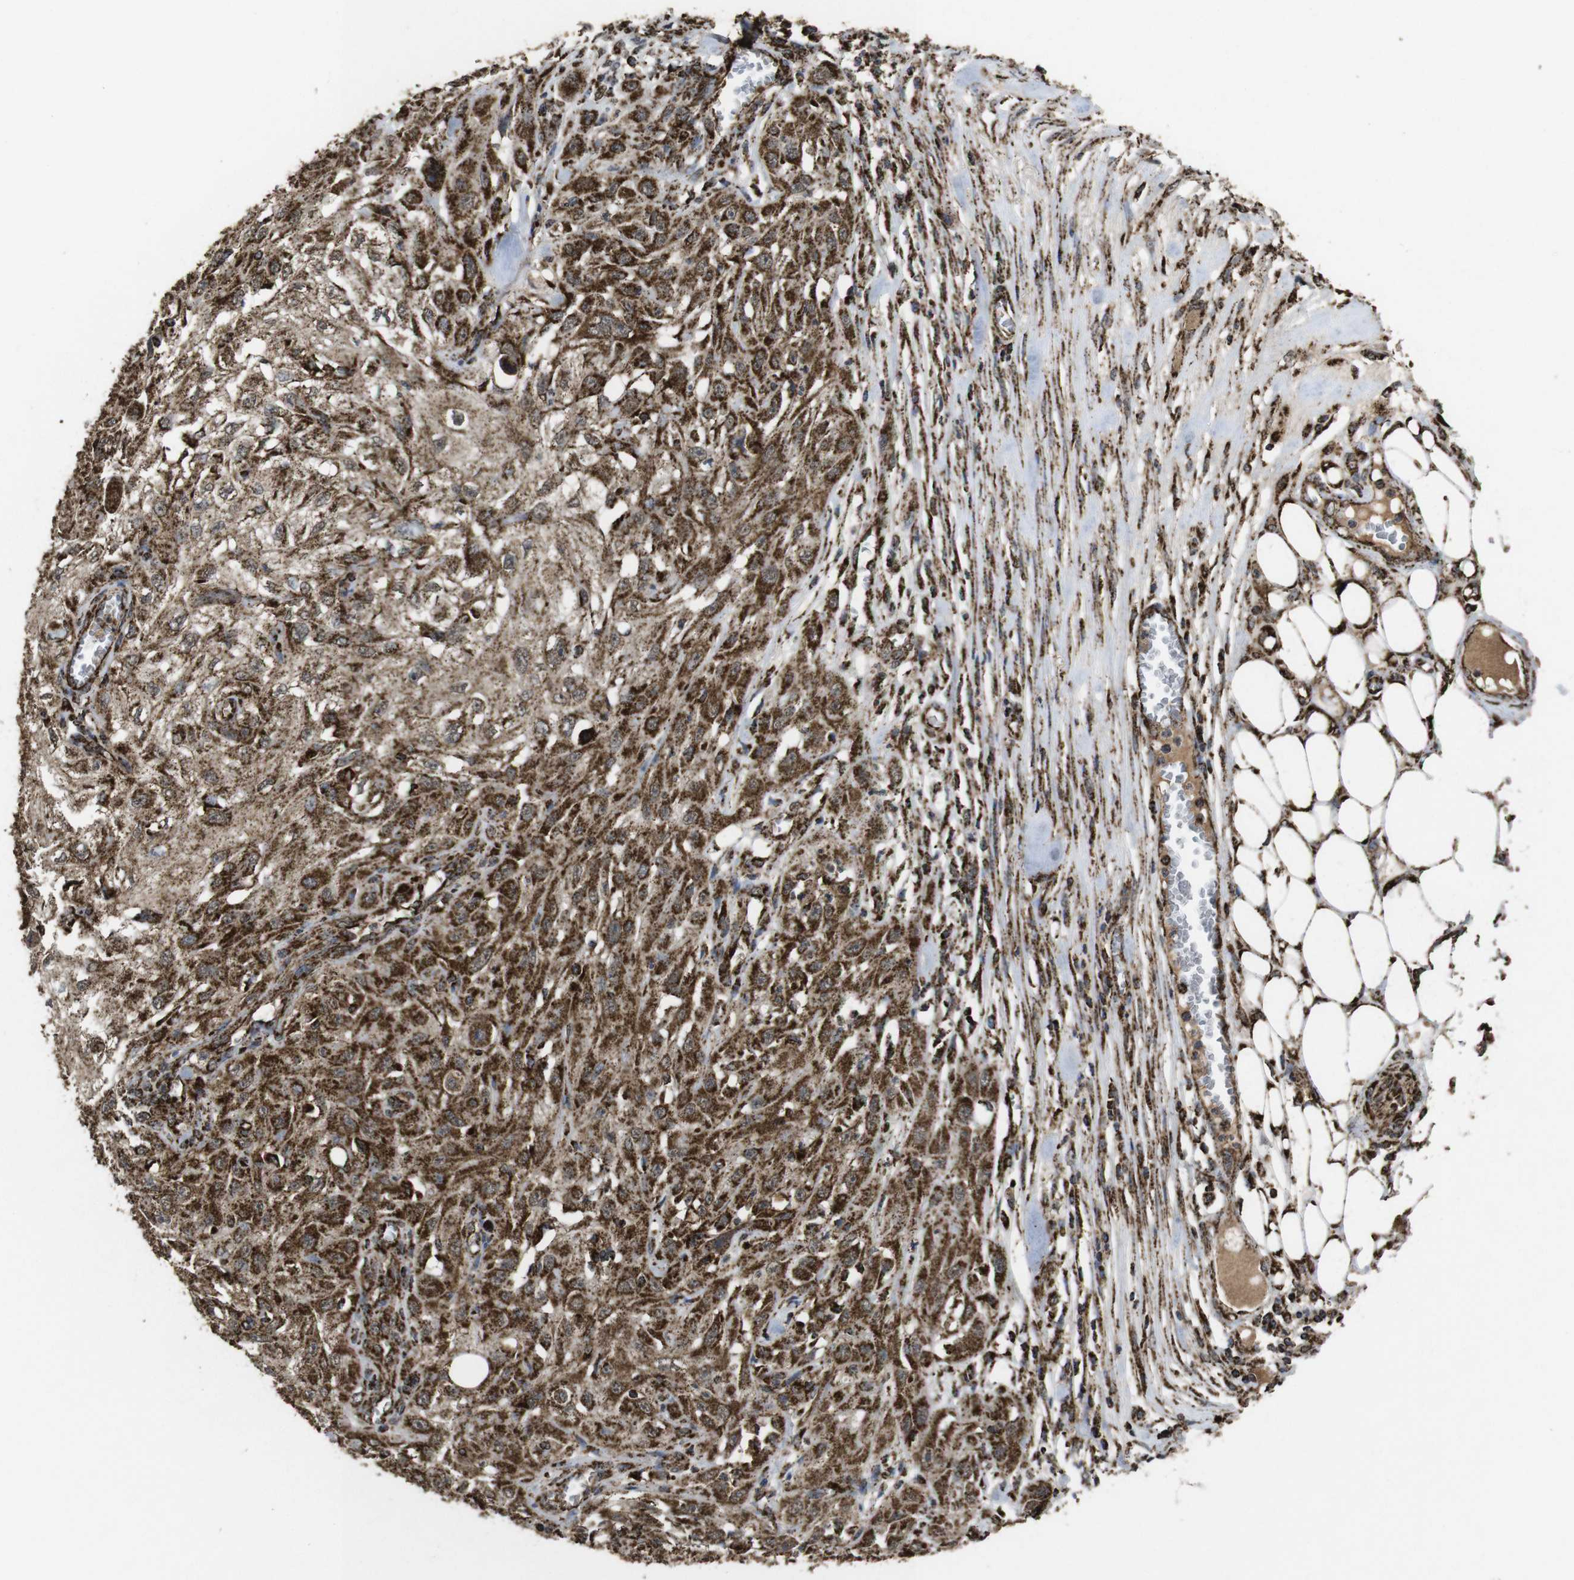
{"staining": {"intensity": "strong", "quantity": ">75%", "location": "cytoplasmic/membranous"}, "tissue": "skin cancer", "cell_type": "Tumor cells", "image_type": "cancer", "snomed": [{"axis": "morphology", "description": "Squamous cell carcinoma, NOS"}, {"axis": "morphology", "description": "Squamous cell carcinoma, metastatic, NOS"}, {"axis": "topography", "description": "Skin"}, {"axis": "topography", "description": "Lymph node"}], "caption": "A micrograph showing strong cytoplasmic/membranous expression in about >75% of tumor cells in squamous cell carcinoma (skin), as visualized by brown immunohistochemical staining.", "gene": "ATP5F1A", "patient": {"sex": "male", "age": 75}}